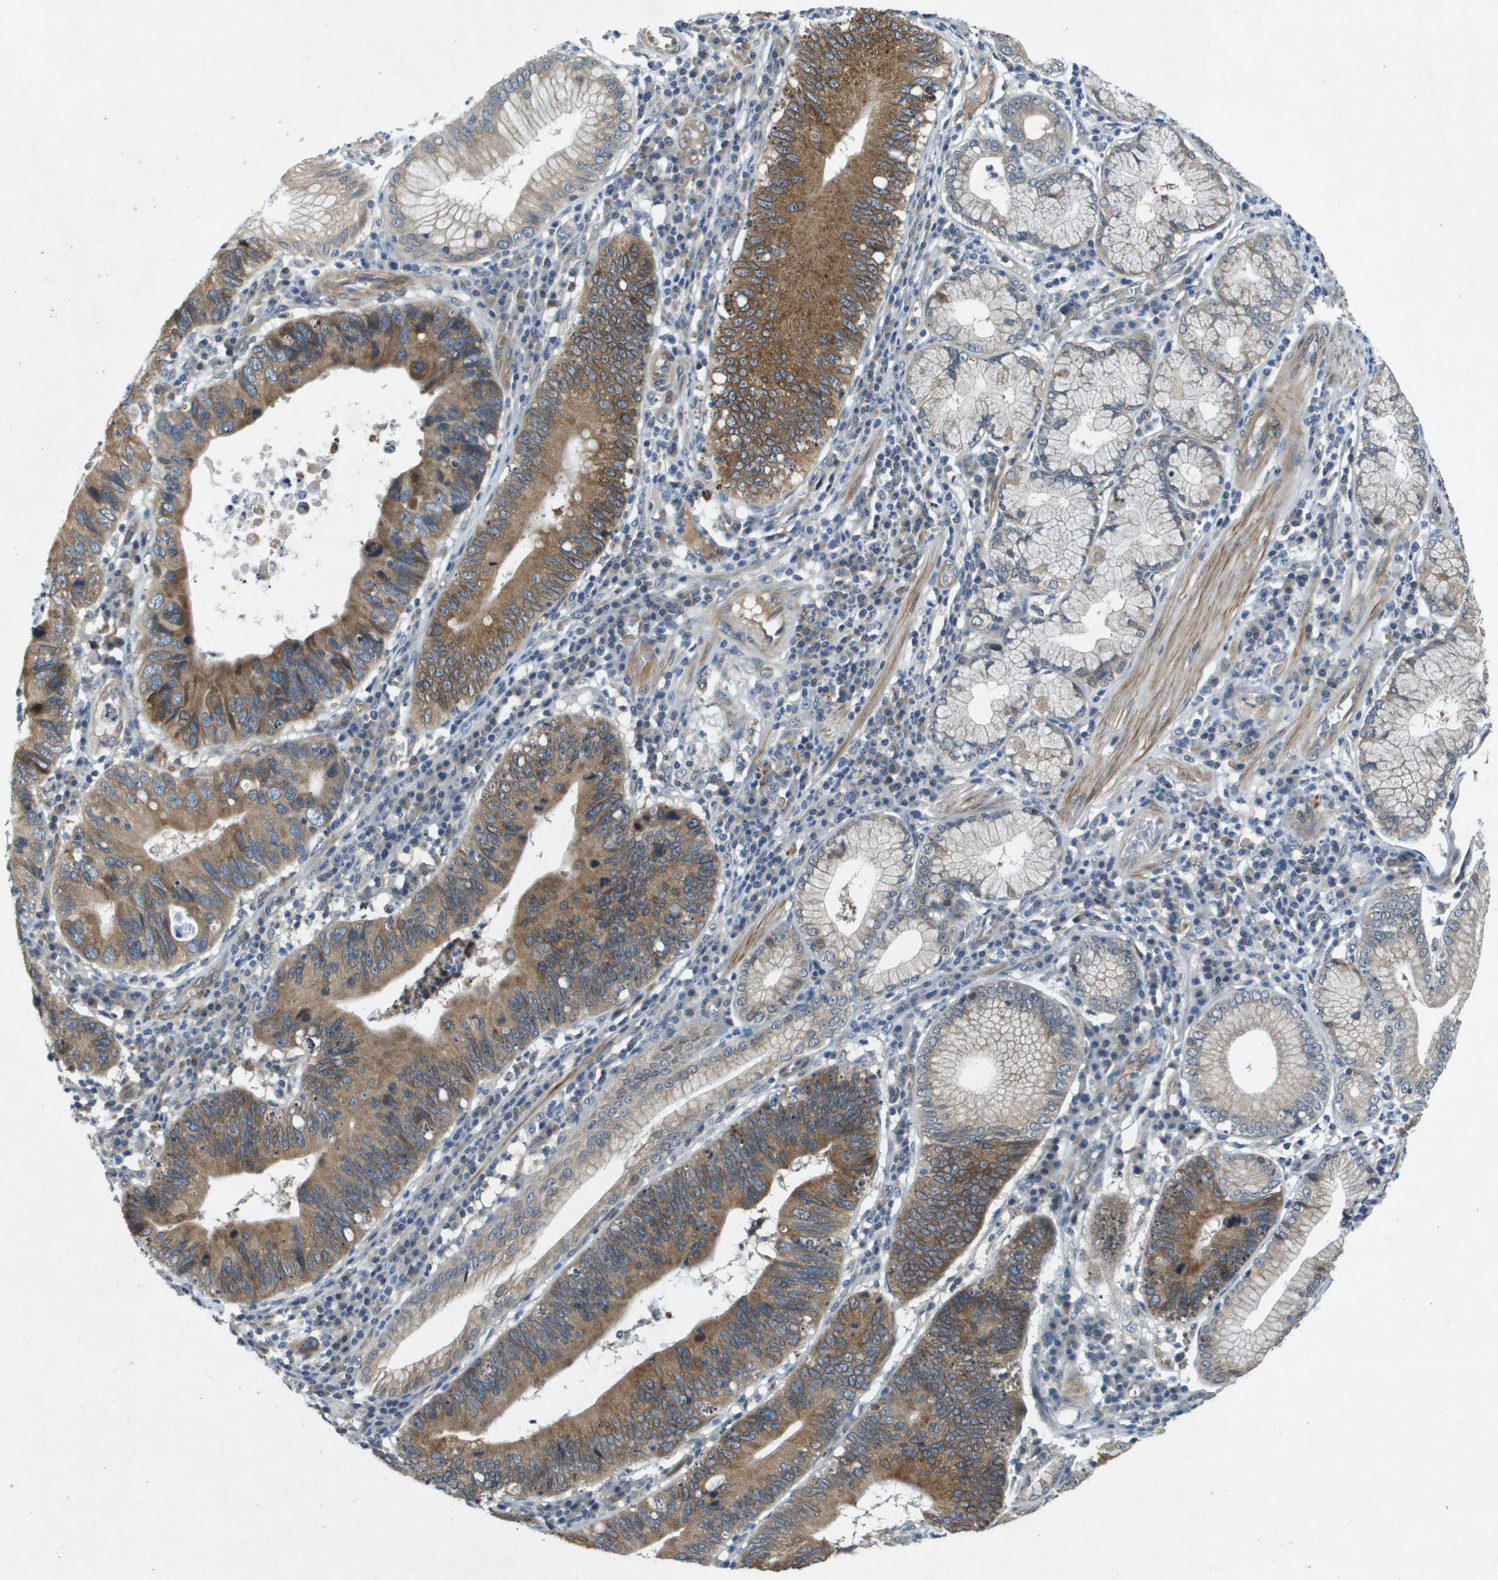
{"staining": {"intensity": "moderate", "quantity": ">75%", "location": "cytoplasmic/membranous"}, "tissue": "stomach cancer", "cell_type": "Tumor cells", "image_type": "cancer", "snomed": [{"axis": "morphology", "description": "Adenocarcinoma, NOS"}, {"axis": "topography", "description": "Stomach"}], "caption": "Immunohistochemistry of human stomach cancer (adenocarcinoma) reveals medium levels of moderate cytoplasmic/membranous expression in approximately >75% of tumor cells.", "gene": "PGAP3", "patient": {"sex": "male", "age": 59}}